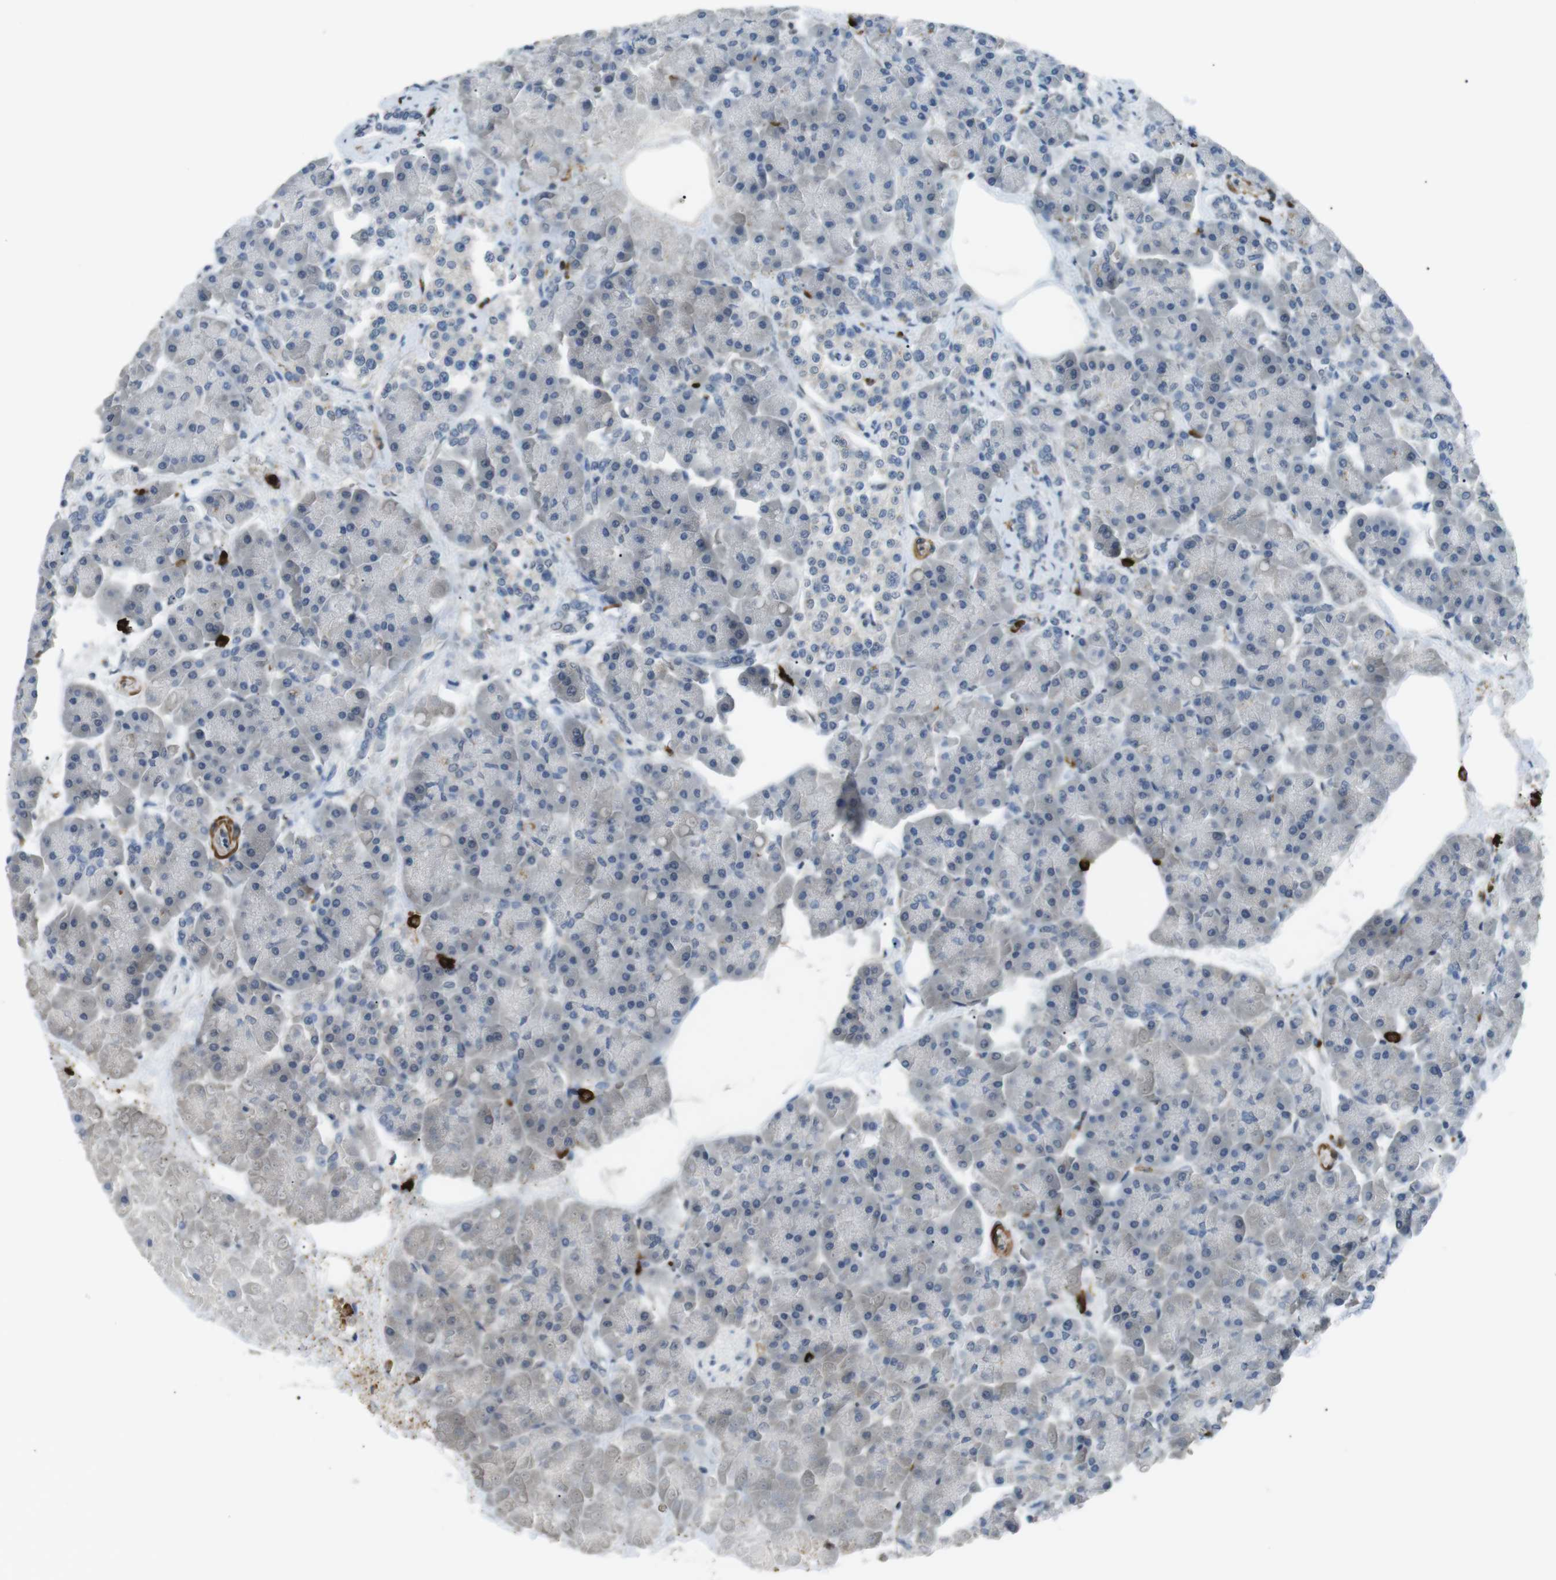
{"staining": {"intensity": "negative", "quantity": "none", "location": "none"}, "tissue": "pancreas", "cell_type": "Exocrine glandular cells", "image_type": "normal", "snomed": [{"axis": "morphology", "description": "Normal tissue, NOS"}, {"axis": "topography", "description": "Pancreas"}], "caption": "Immunohistochemistry micrograph of normal pancreas stained for a protein (brown), which displays no positivity in exocrine glandular cells.", "gene": "GZMM", "patient": {"sex": "female", "age": 70}}